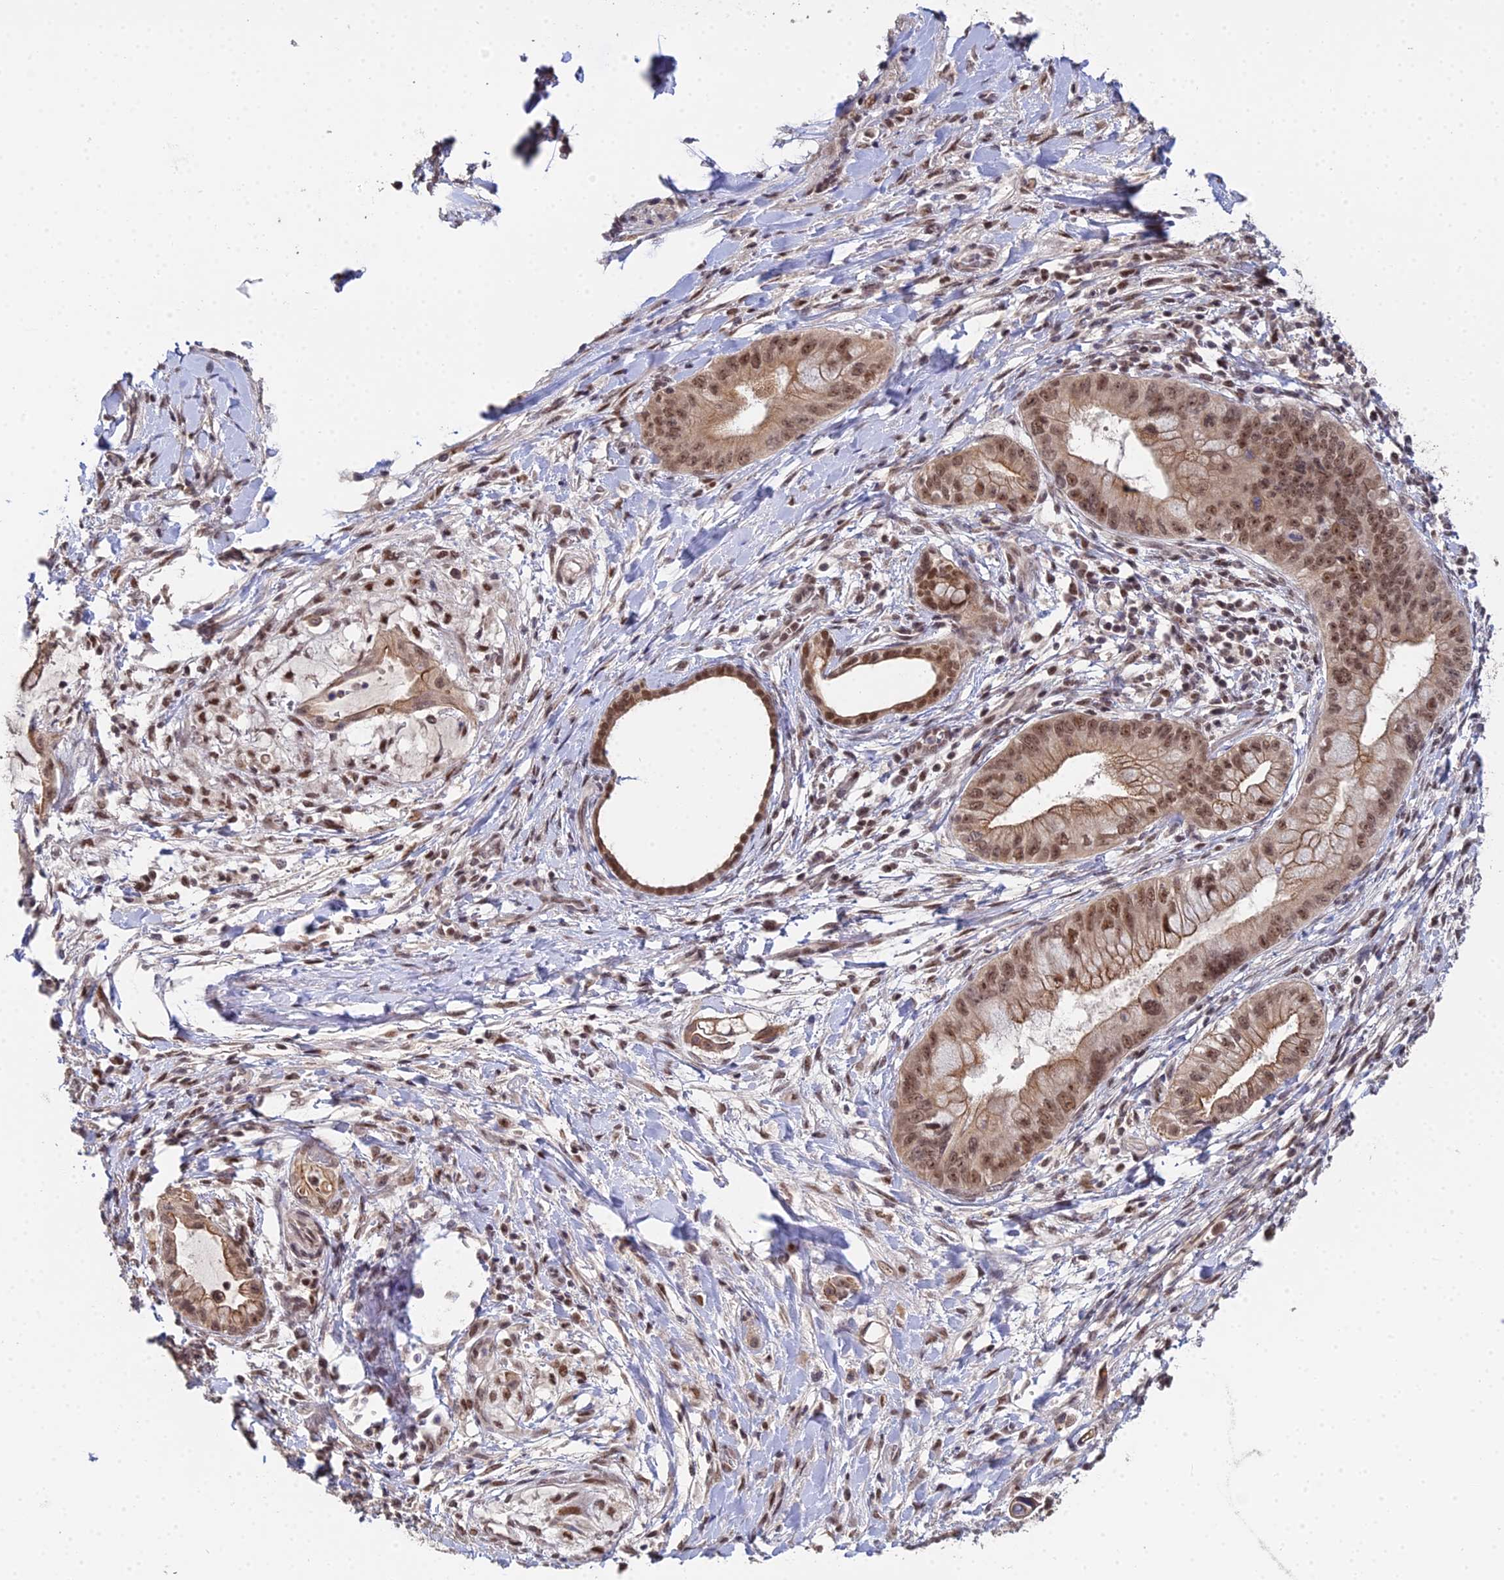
{"staining": {"intensity": "moderate", "quantity": ">75%", "location": "cytoplasmic/membranous,nuclear"}, "tissue": "pancreatic cancer", "cell_type": "Tumor cells", "image_type": "cancer", "snomed": [{"axis": "morphology", "description": "Adenocarcinoma, NOS"}, {"axis": "topography", "description": "Pancreas"}], "caption": "Brown immunohistochemical staining in pancreatic cancer (adenocarcinoma) reveals moderate cytoplasmic/membranous and nuclear staining in about >75% of tumor cells.", "gene": "ERCC5", "patient": {"sex": "male", "age": 48}}